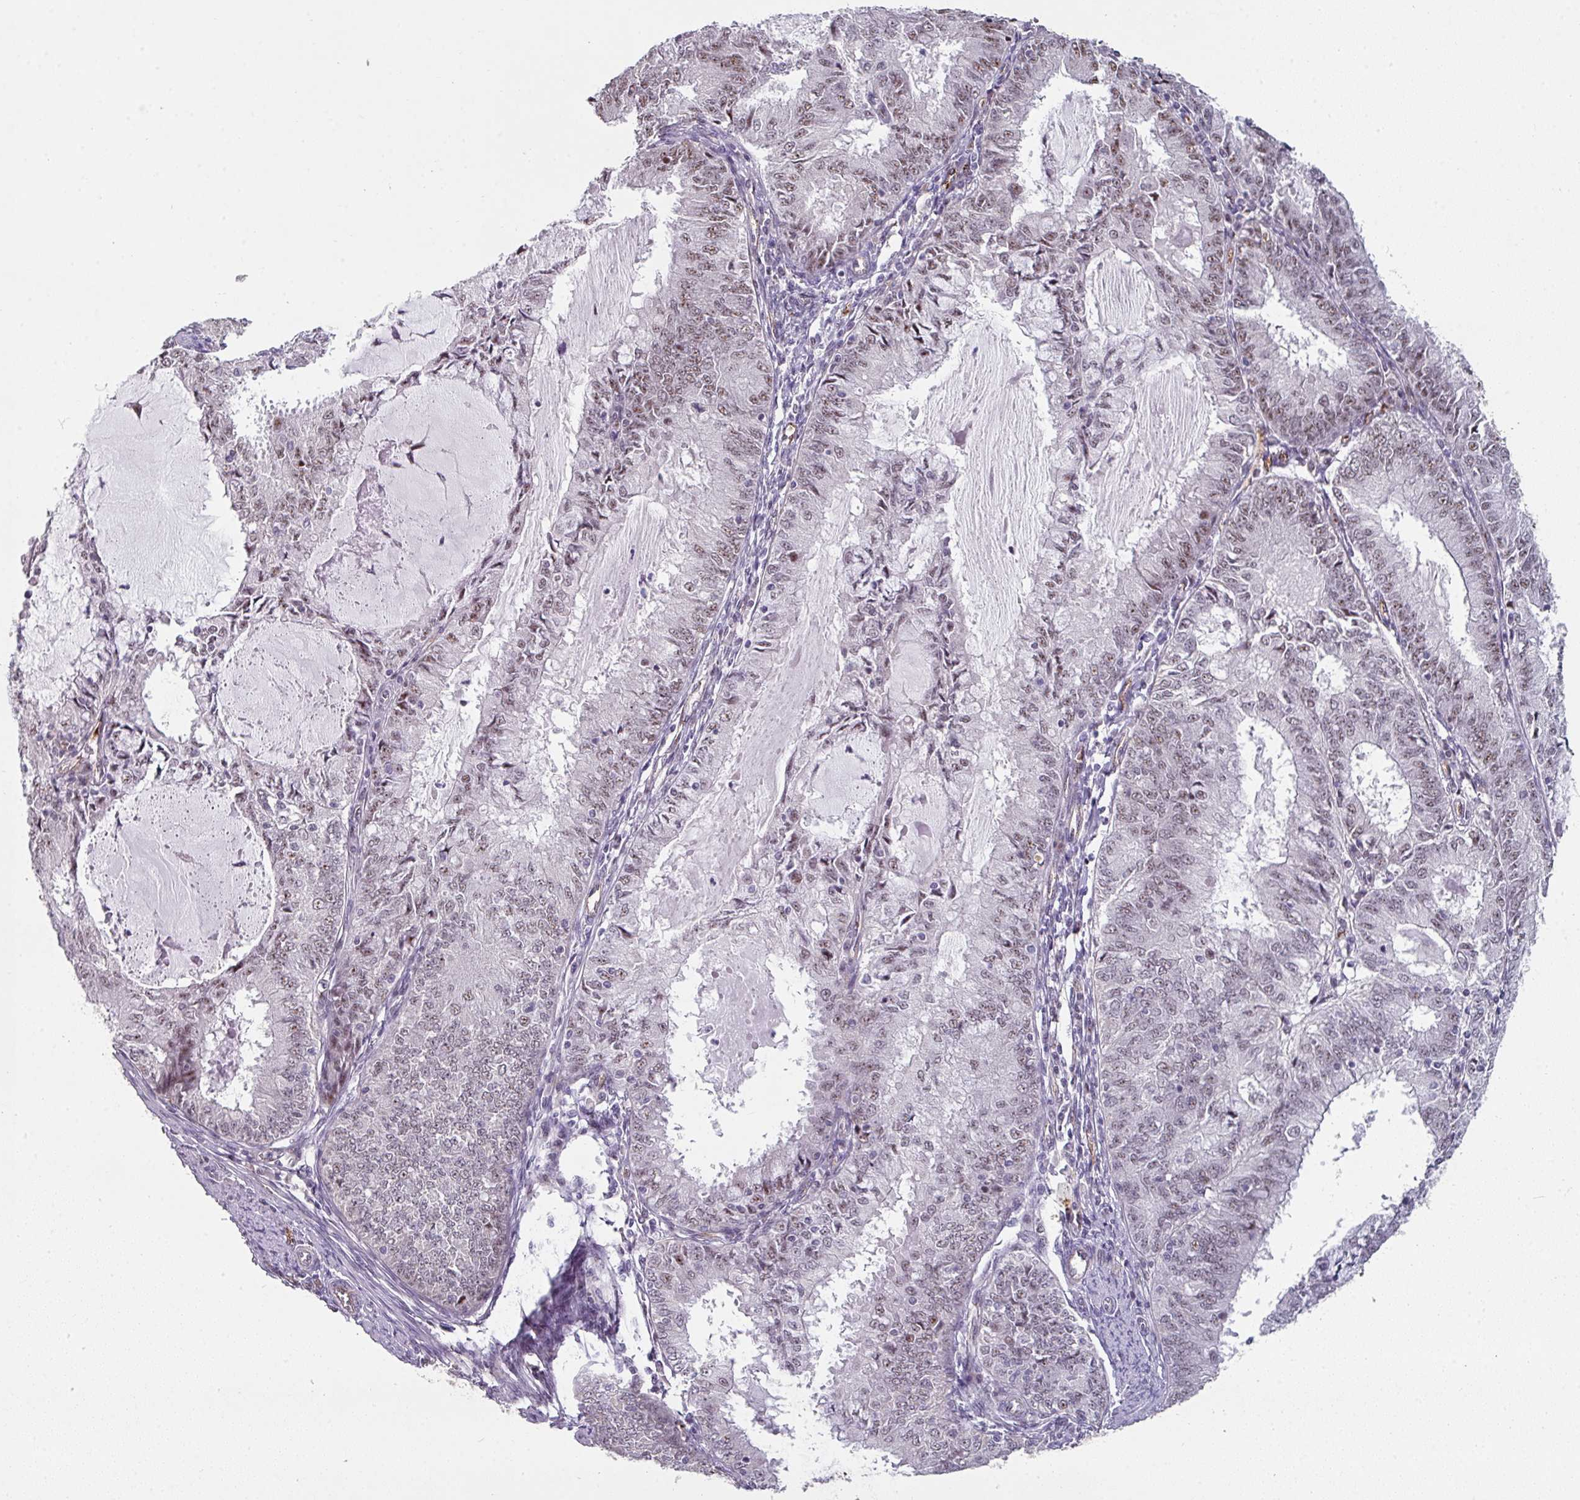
{"staining": {"intensity": "moderate", "quantity": "25%-75%", "location": "nuclear"}, "tissue": "endometrial cancer", "cell_type": "Tumor cells", "image_type": "cancer", "snomed": [{"axis": "morphology", "description": "Adenocarcinoma, NOS"}, {"axis": "topography", "description": "Endometrium"}], "caption": "High-magnification brightfield microscopy of endometrial cancer (adenocarcinoma) stained with DAB (brown) and counterstained with hematoxylin (blue). tumor cells exhibit moderate nuclear expression is present in about25%-75% of cells.", "gene": "SIDT2", "patient": {"sex": "female", "age": 57}}